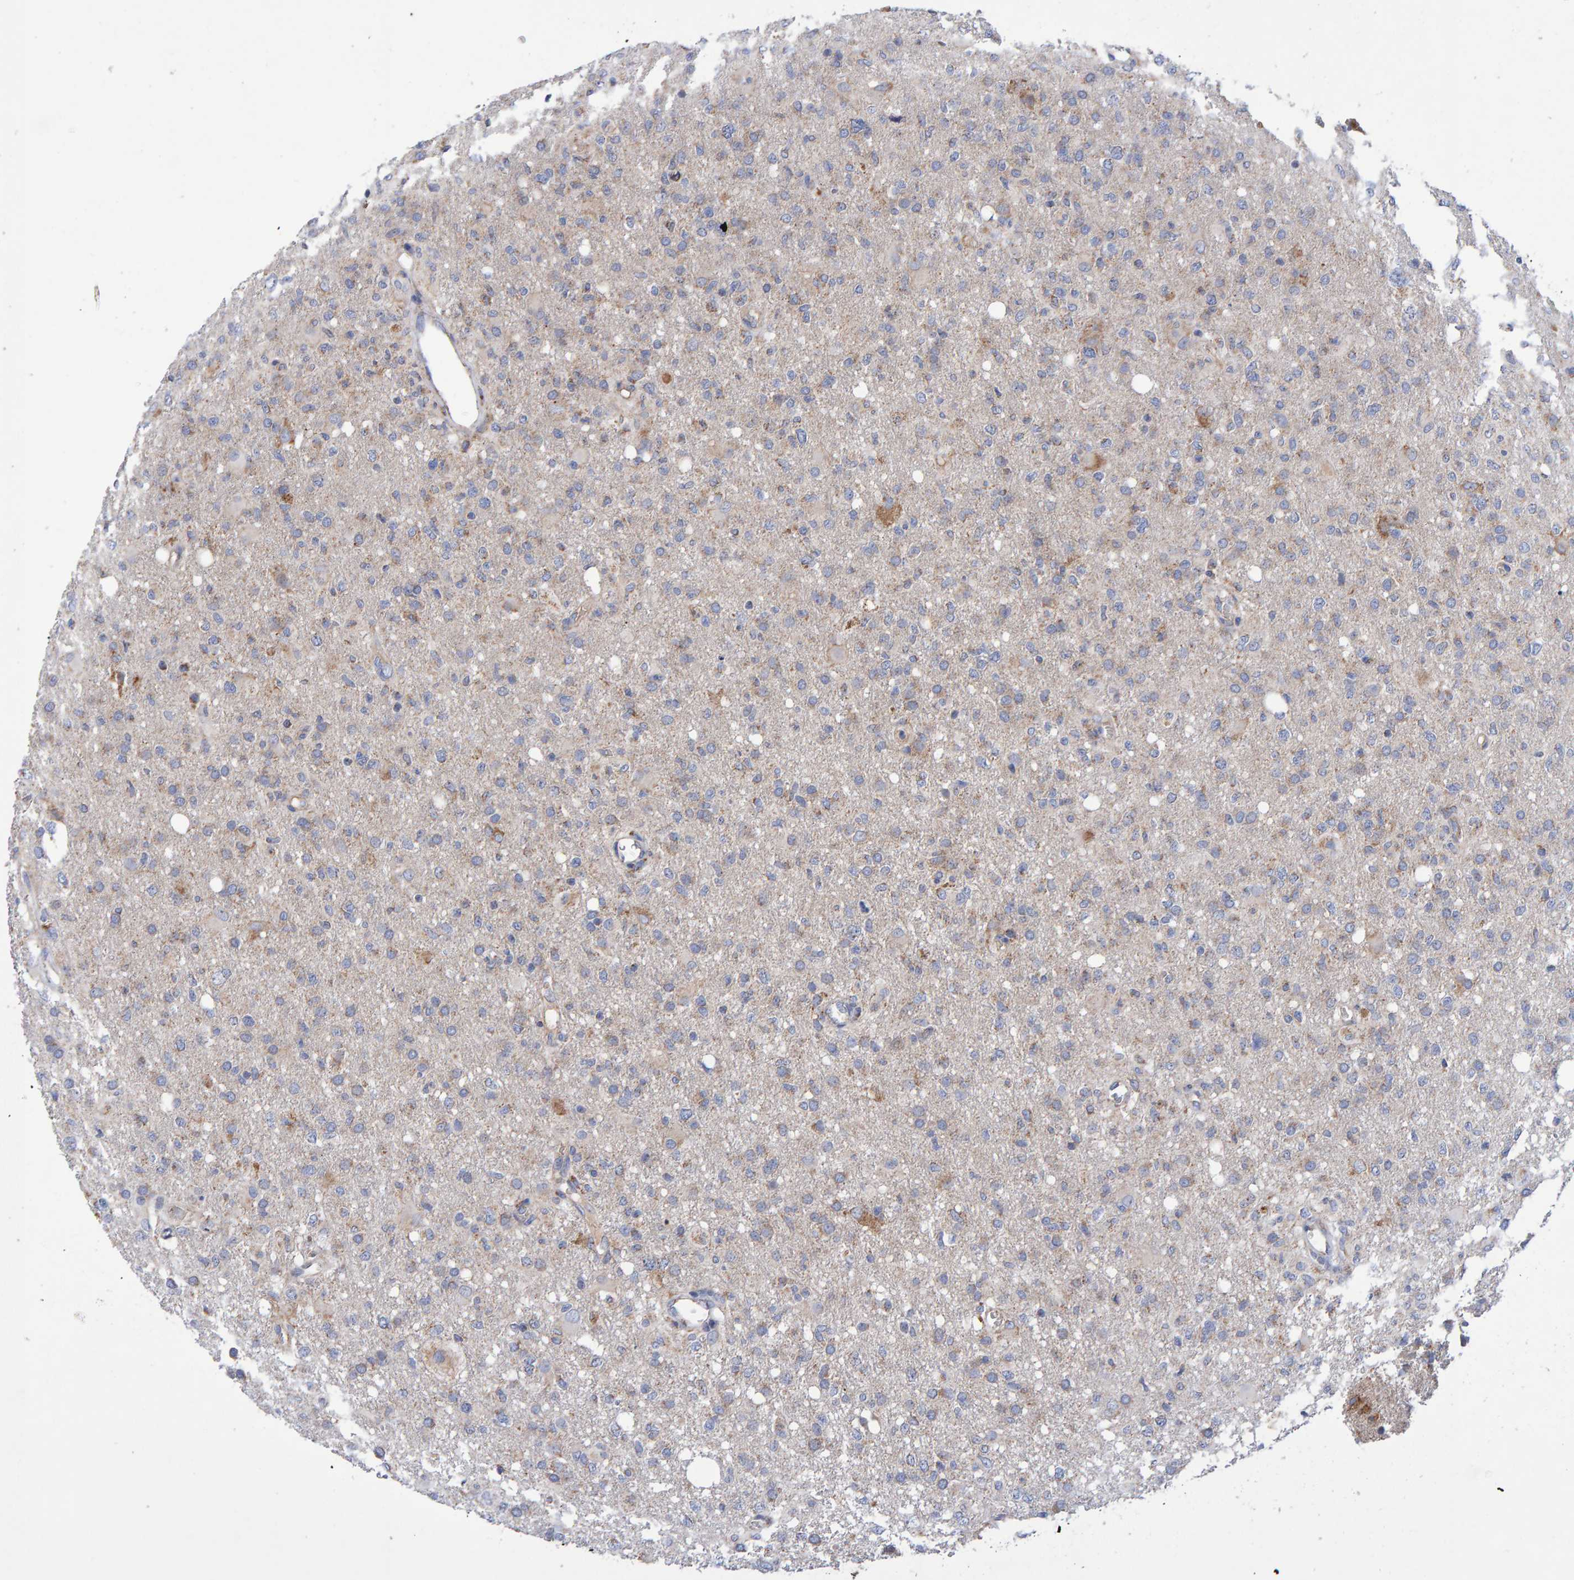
{"staining": {"intensity": "moderate", "quantity": "<25%", "location": "cytoplasmic/membranous"}, "tissue": "glioma", "cell_type": "Tumor cells", "image_type": "cancer", "snomed": [{"axis": "morphology", "description": "Glioma, malignant, High grade"}, {"axis": "topography", "description": "Brain"}], "caption": "This histopathology image exhibits IHC staining of malignant high-grade glioma, with low moderate cytoplasmic/membranous expression in approximately <25% of tumor cells.", "gene": "EFR3A", "patient": {"sex": "female", "age": 57}}